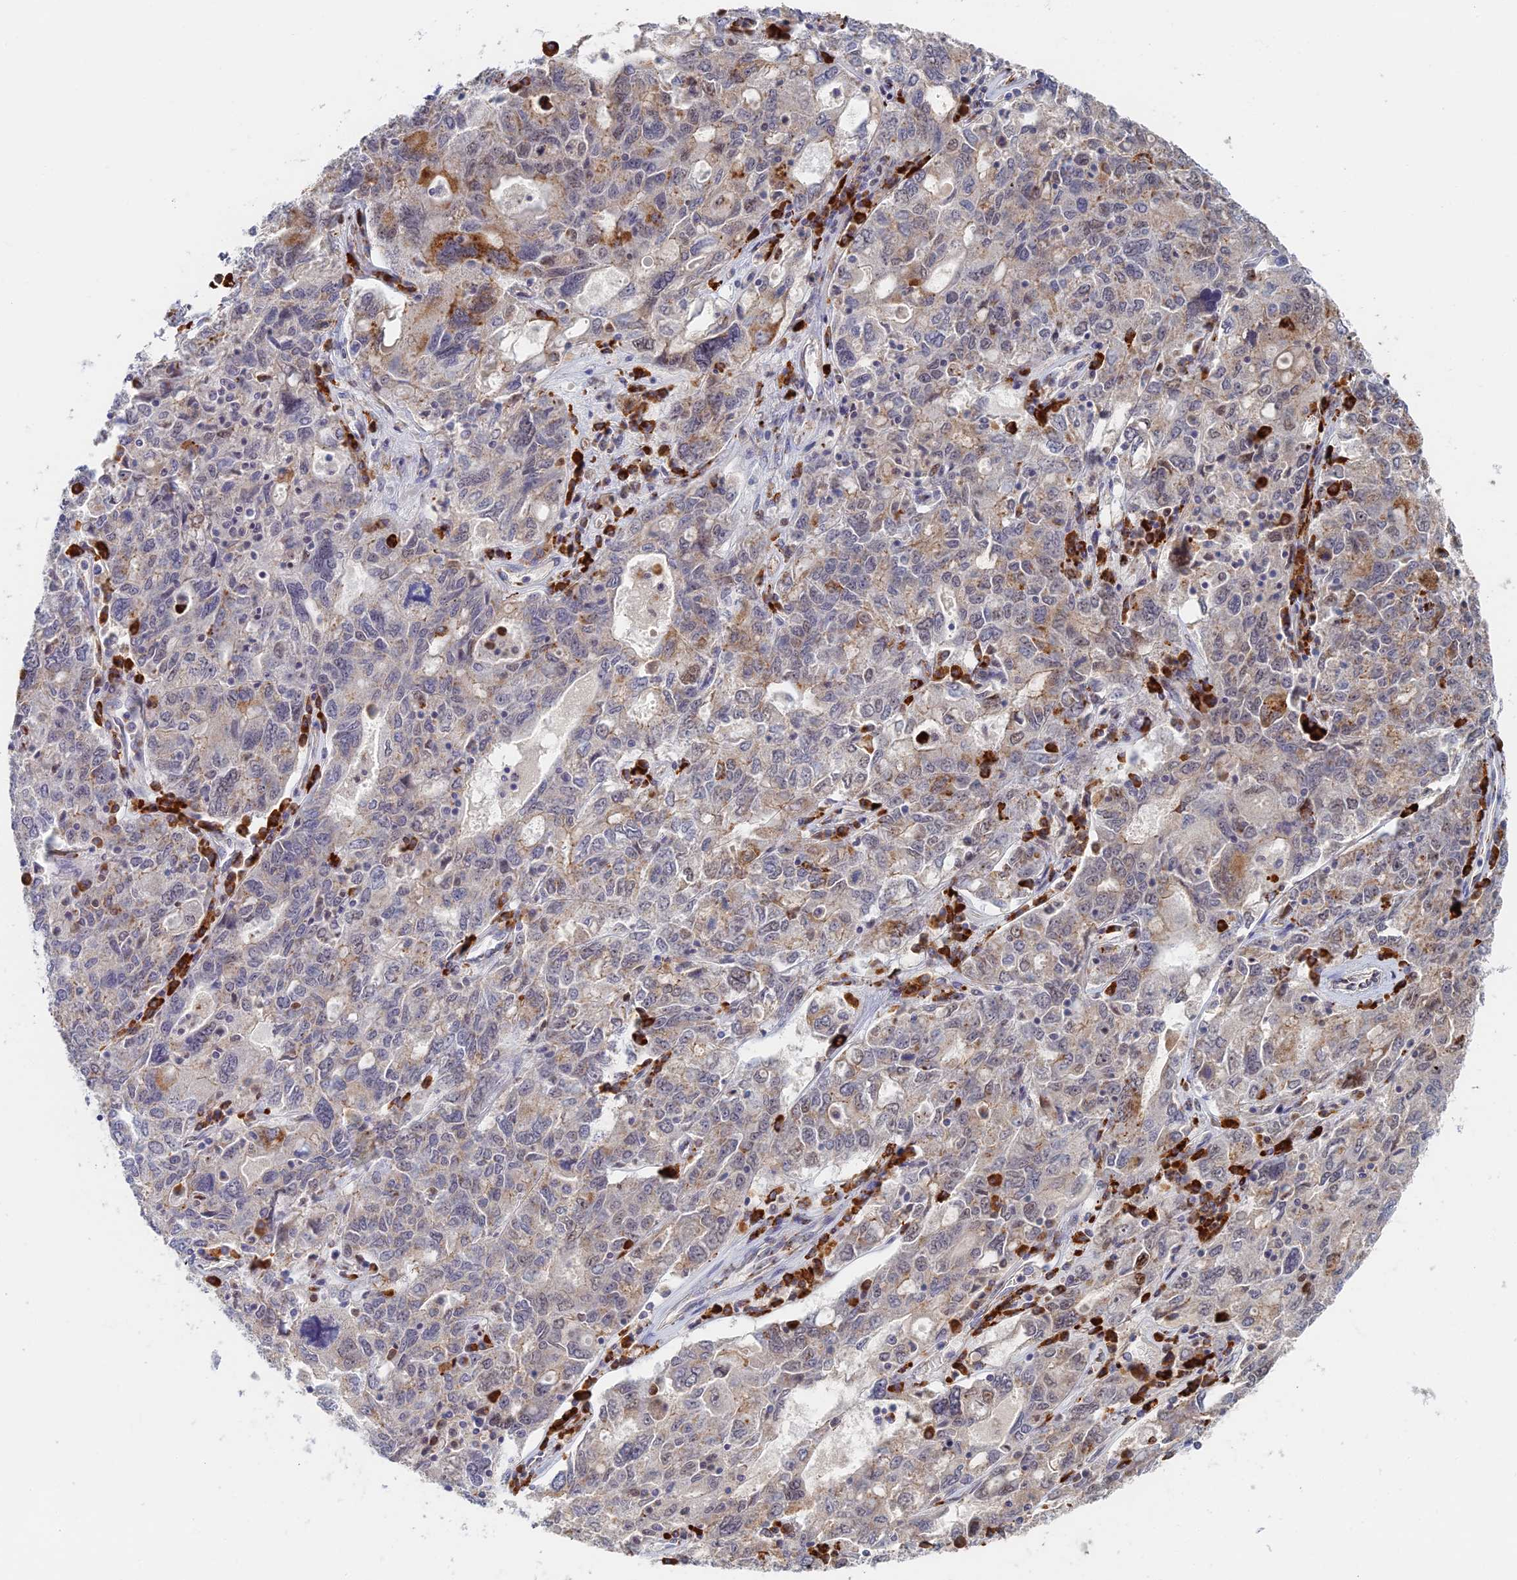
{"staining": {"intensity": "moderate", "quantity": "<25%", "location": "cytoplasmic/membranous"}, "tissue": "ovarian cancer", "cell_type": "Tumor cells", "image_type": "cancer", "snomed": [{"axis": "morphology", "description": "Carcinoma, endometroid"}, {"axis": "topography", "description": "Ovary"}], "caption": "Immunohistochemical staining of endometroid carcinoma (ovarian) displays moderate cytoplasmic/membranous protein staining in about <25% of tumor cells.", "gene": "GPATCH1", "patient": {"sex": "female", "age": 62}}